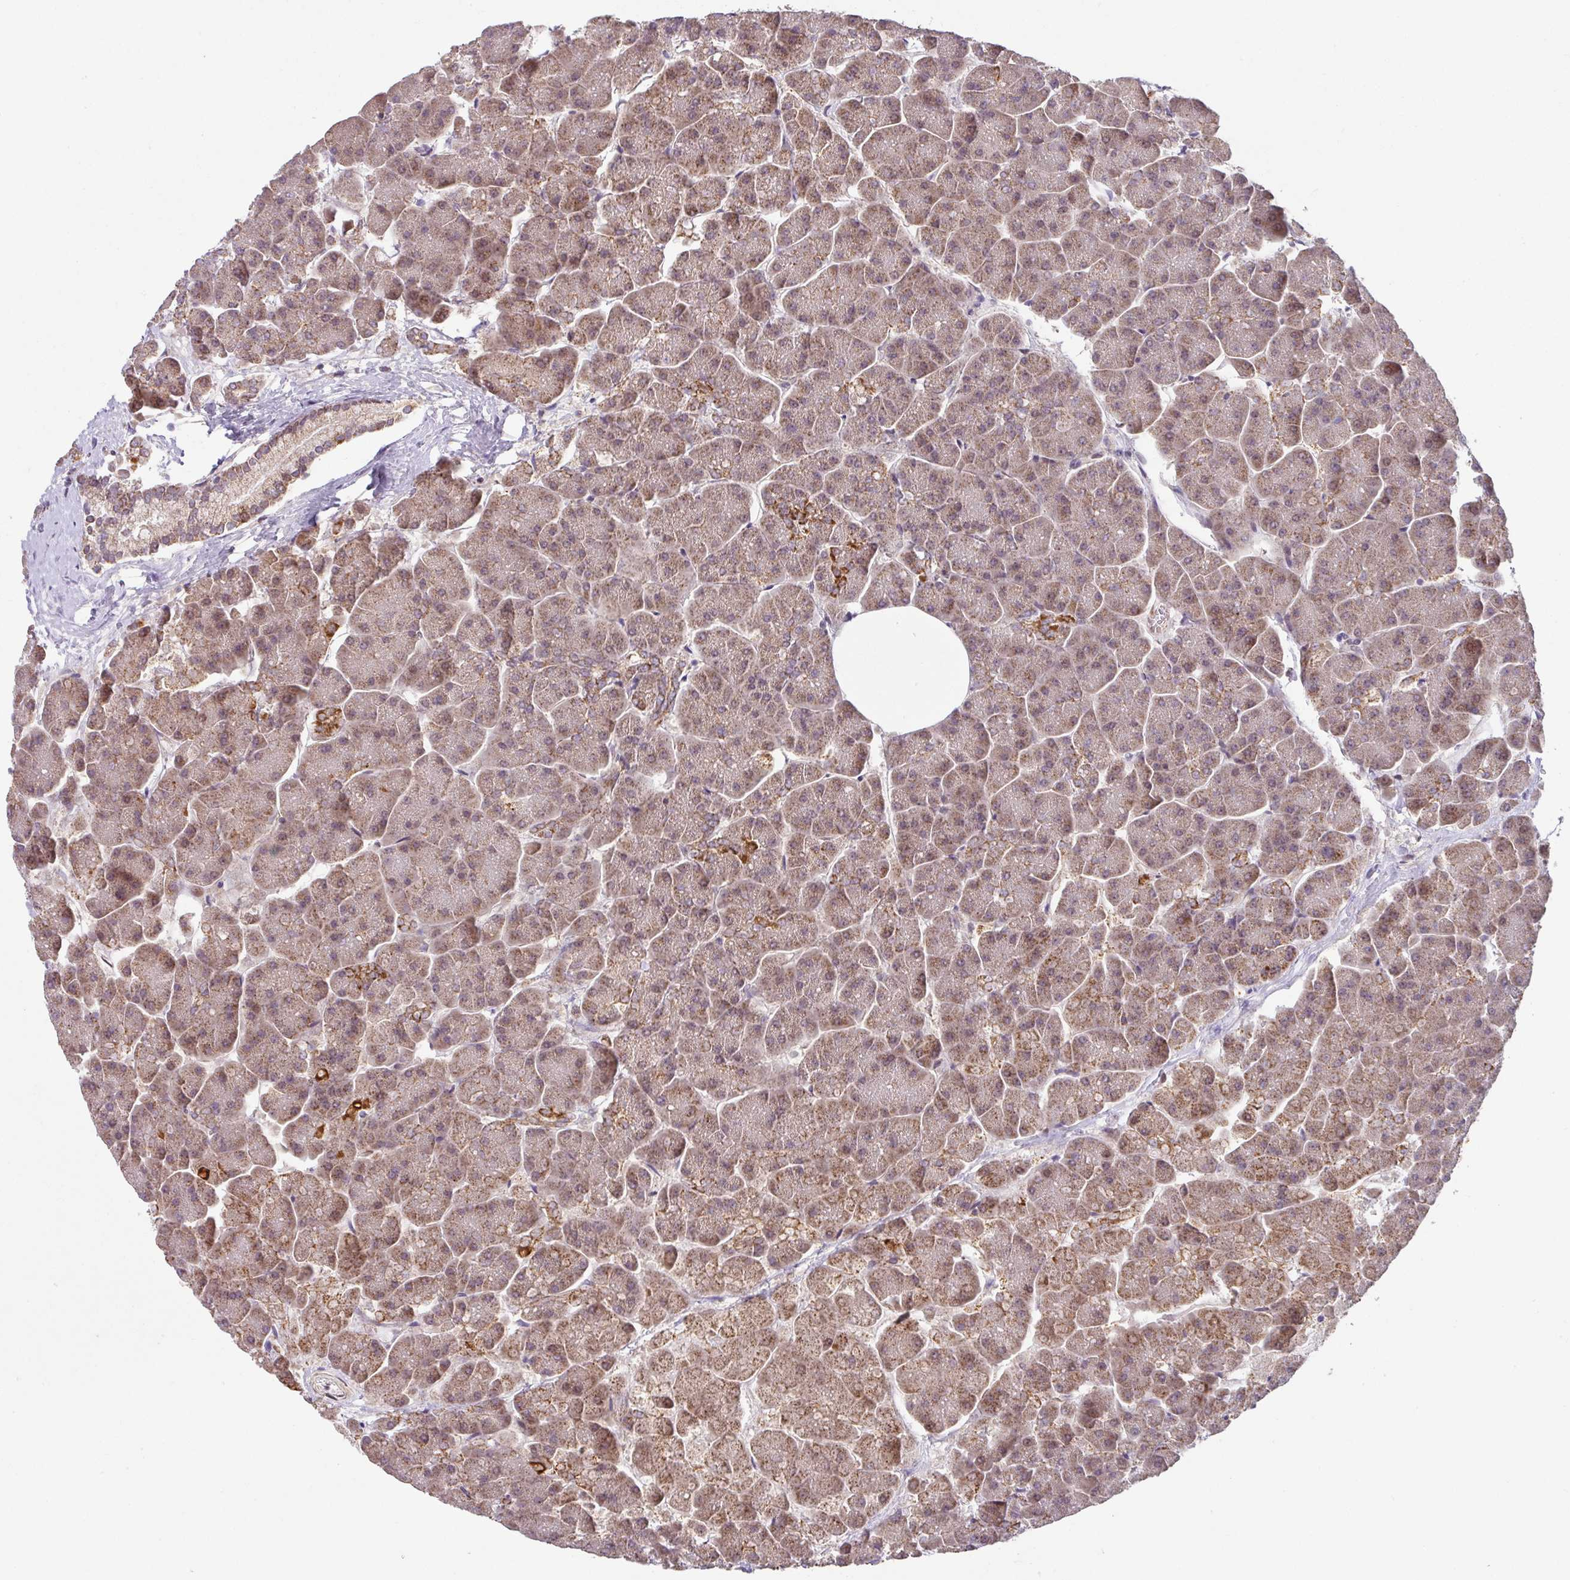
{"staining": {"intensity": "moderate", "quantity": ">75%", "location": "cytoplasmic/membranous,nuclear"}, "tissue": "pancreas", "cell_type": "Exocrine glandular cells", "image_type": "normal", "snomed": [{"axis": "morphology", "description": "Normal tissue, NOS"}, {"axis": "topography", "description": "Pancreas"}, {"axis": "topography", "description": "Peripheral nerve tissue"}], "caption": "DAB (3,3'-diaminobenzidine) immunohistochemical staining of unremarkable human pancreas demonstrates moderate cytoplasmic/membranous,nuclear protein staining in about >75% of exocrine glandular cells. The staining is performed using DAB (3,3'-diaminobenzidine) brown chromogen to label protein expression. The nuclei are counter-stained blue using hematoxylin.", "gene": "ENSG00000269547", "patient": {"sex": "male", "age": 54}}